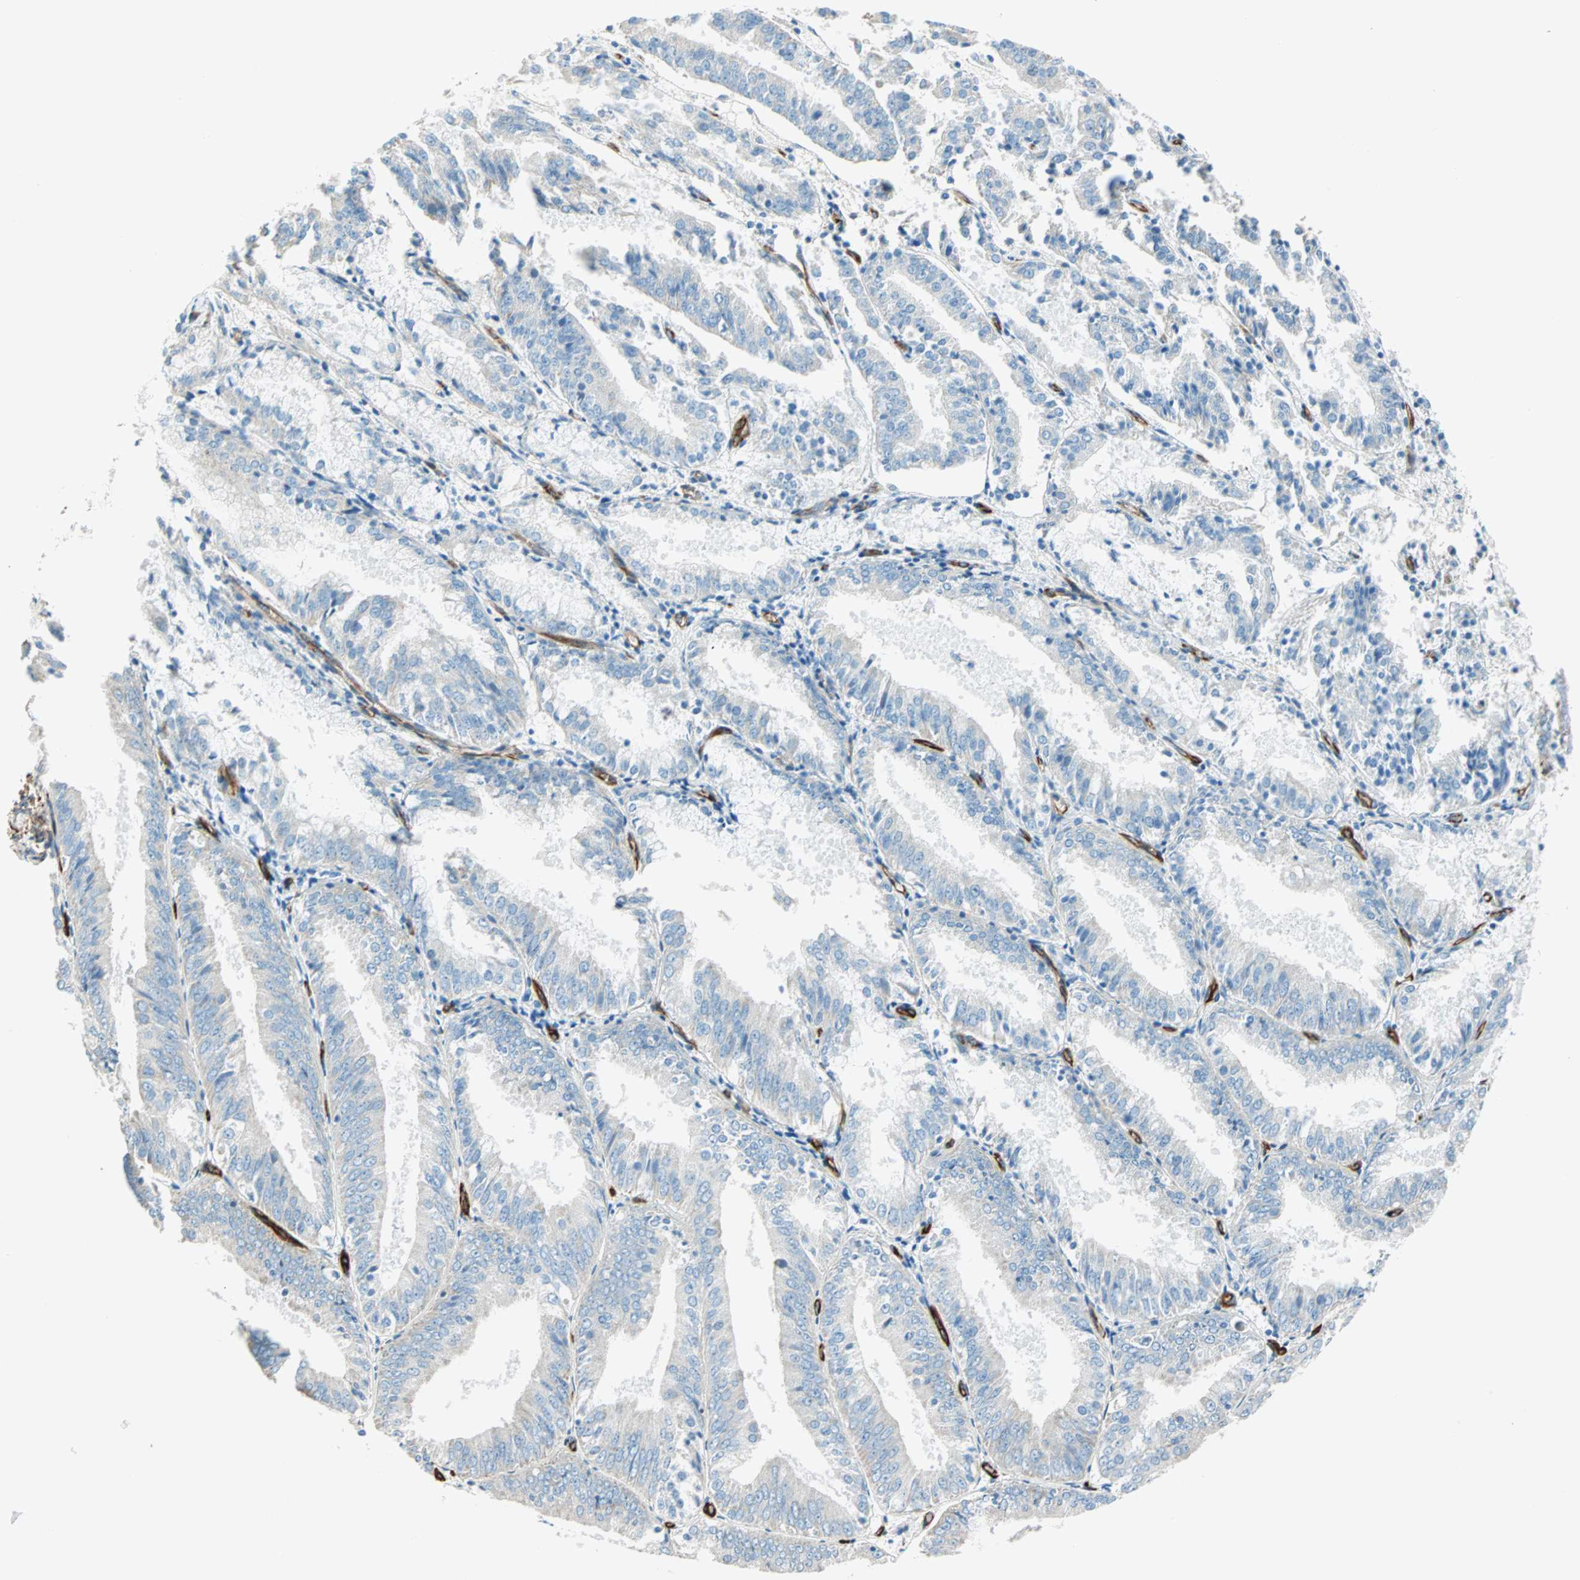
{"staining": {"intensity": "negative", "quantity": "none", "location": "none"}, "tissue": "endometrial cancer", "cell_type": "Tumor cells", "image_type": "cancer", "snomed": [{"axis": "morphology", "description": "Adenocarcinoma, NOS"}, {"axis": "topography", "description": "Endometrium"}], "caption": "Immunohistochemistry histopathology image of neoplastic tissue: human endometrial adenocarcinoma stained with DAB displays no significant protein expression in tumor cells.", "gene": "NES", "patient": {"sex": "female", "age": 63}}